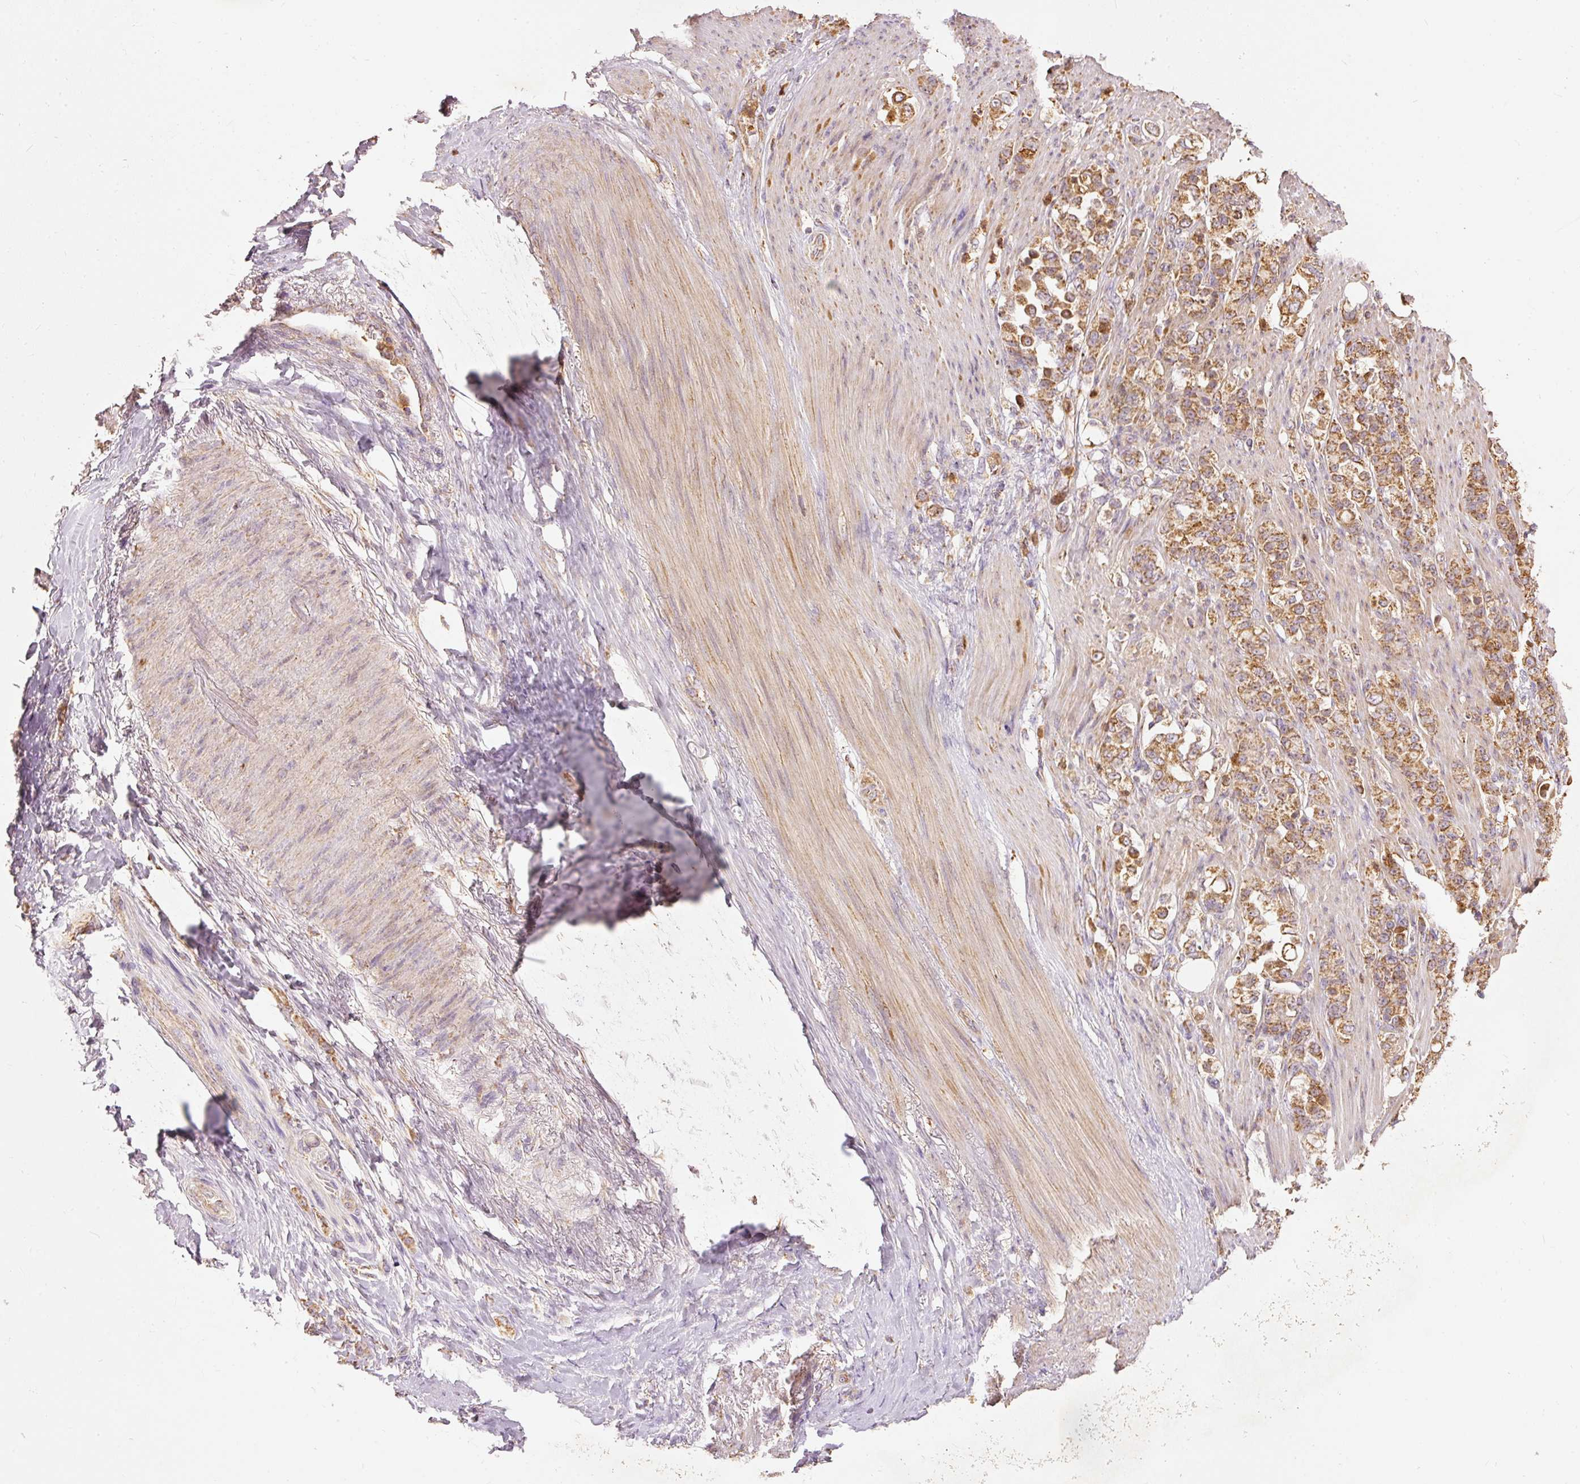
{"staining": {"intensity": "moderate", "quantity": ">75%", "location": "cytoplasmic/membranous"}, "tissue": "stomach cancer", "cell_type": "Tumor cells", "image_type": "cancer", "snomed": [{"axis": "morphology", "description": "Normal tissue, NOS"}, {"axis": "morphology", "description": "Adenocarcinoma, NOS"}, {"axis": "topography", "description": "Stomach"}], "caption": "Tumor cells show moderate cytoplasmic/membranous staining in about >75% of cells in stomach adenocarcinoma.", "gene": "PSENEN", "patient": {"sex": "female", "age": 79}}